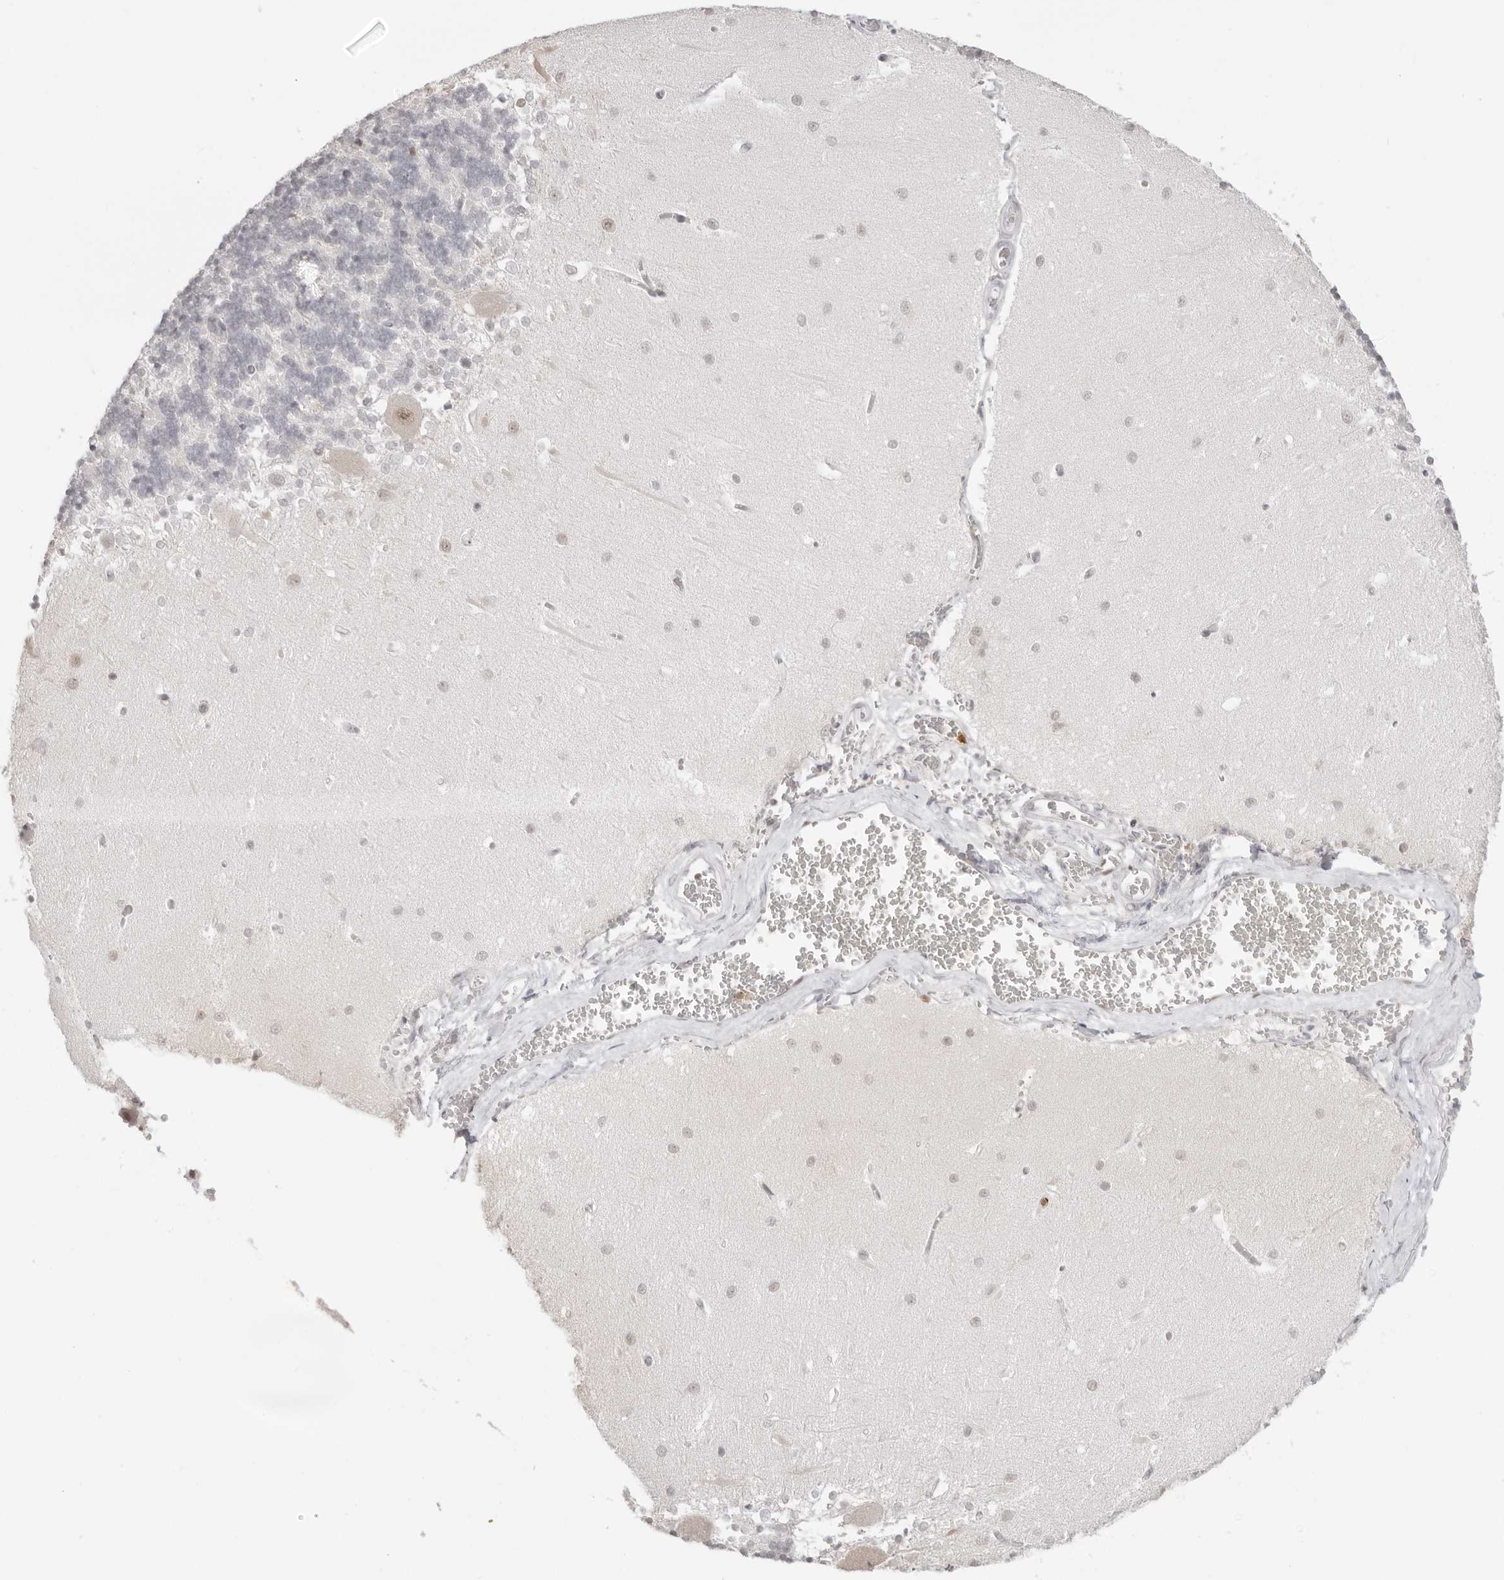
{"staining": {"intensity": "negative", "quantity": "none", "location": "none"}, "tissue": "cerebellum", "cell_type": "Cells in granular layer", "image_type": "normal", "snomed": [{"axis": "morphology", "description": "Normal tissue, NOS"}, {"axis": "topography", "description": "Cerebellum"}], "caption": "Immunohistochemical staining of normal cerebellum exhibits no significant expression in cells in granular layer. The staining is performed using DAB (3,3'-diaminobenzidine) brown chromogen with nuclei counter-stained in using hematoxylin.", "gene": "RNF146", "patient": {"sex": "male", "age": 37}}